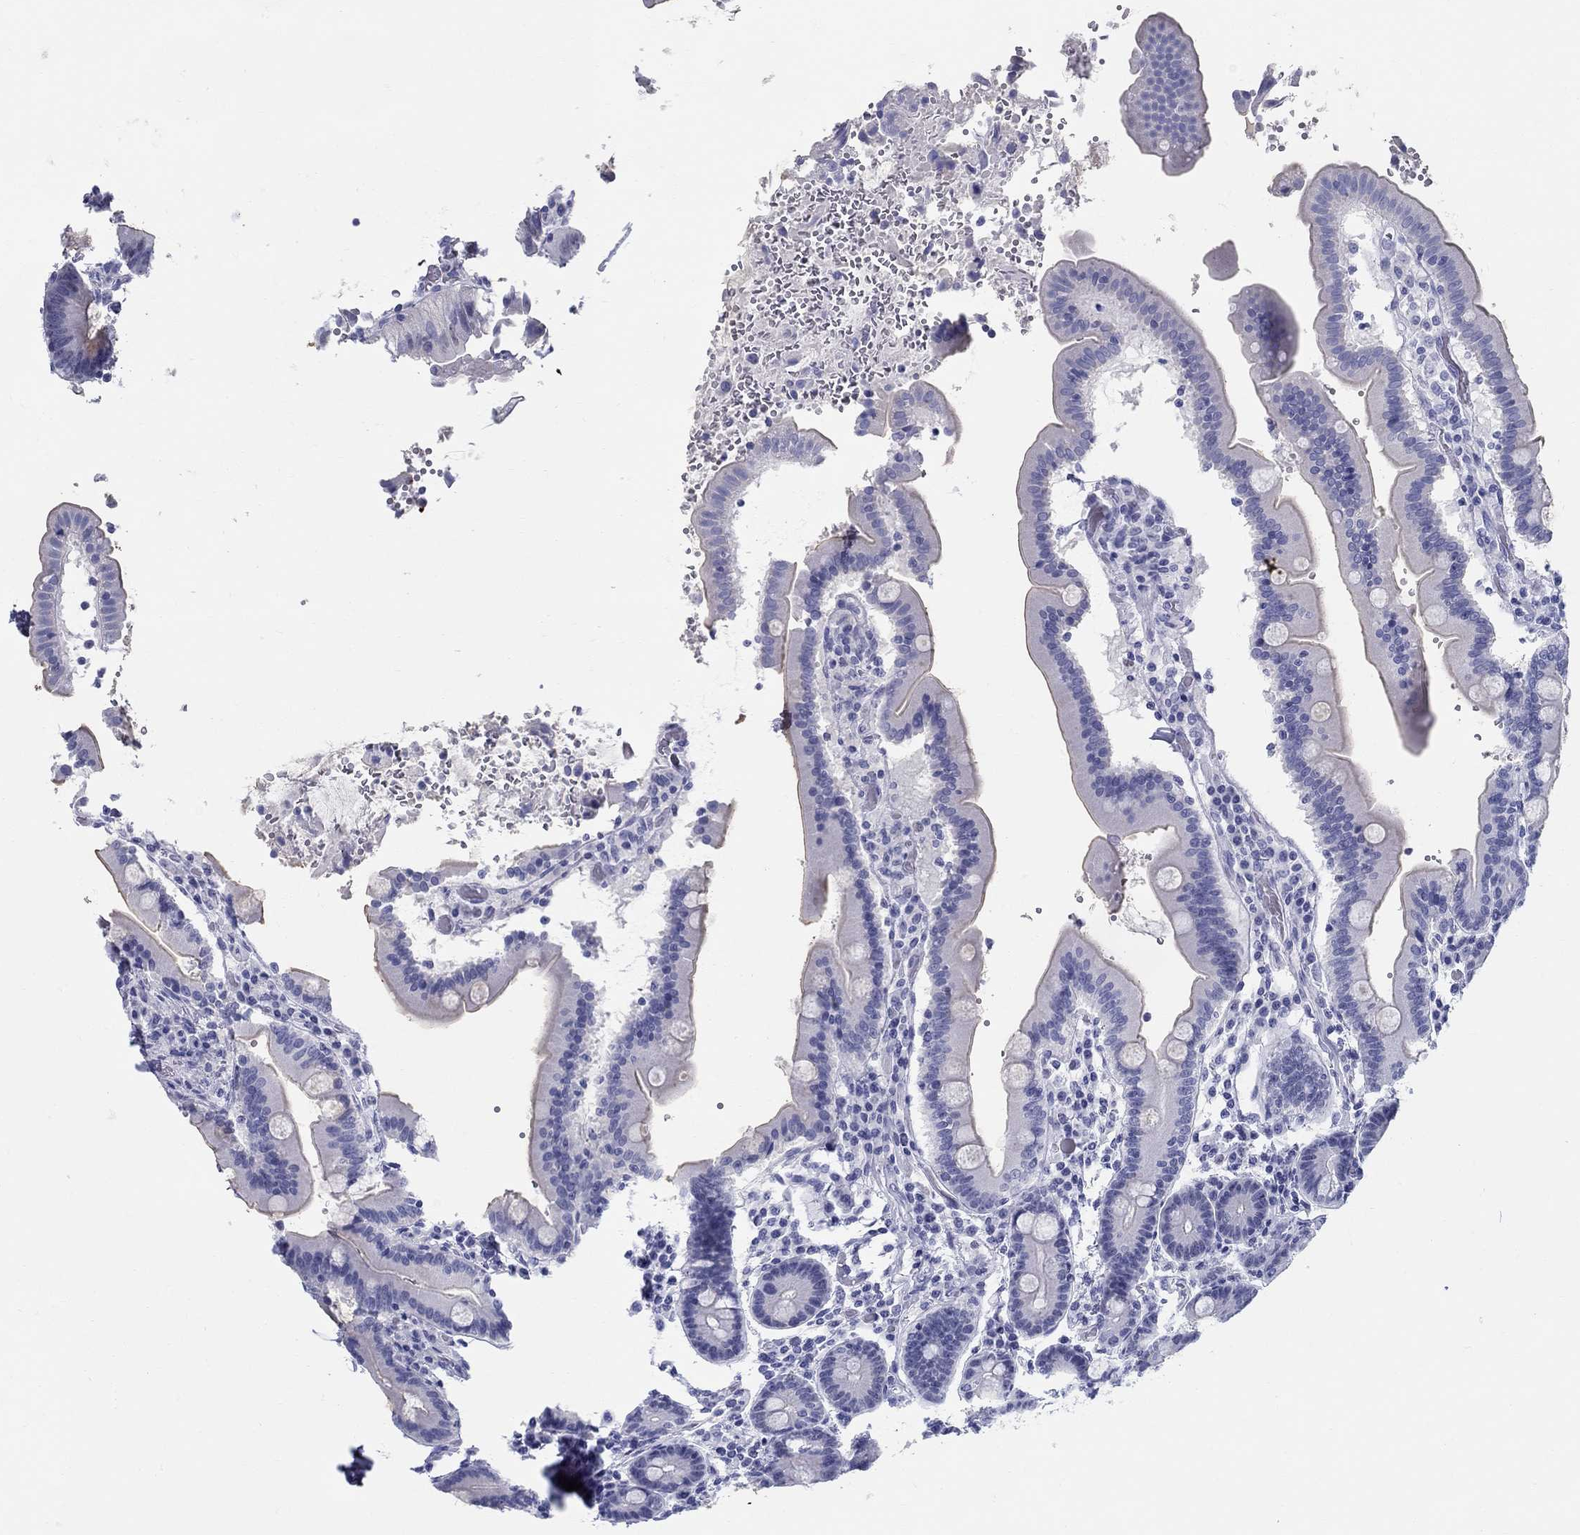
{"staining": {"intensity": "negative", "quantity": "none", "location": "none"}, "tissue": "duodenum", "cell_type": "Glandular cells", "image_type": "normal", "snomed": [{"axis": "morphology", "description": "Normal tissue, NOS"}, {"axis": "topography", "description": "Duodenum"}], "caption": "DAB immunohistochemical staining of normal duodenum reveals no significant positivity in glandular cells.", "gene": "LAMP5", "patient": {"sex": "female", "age": 62}}